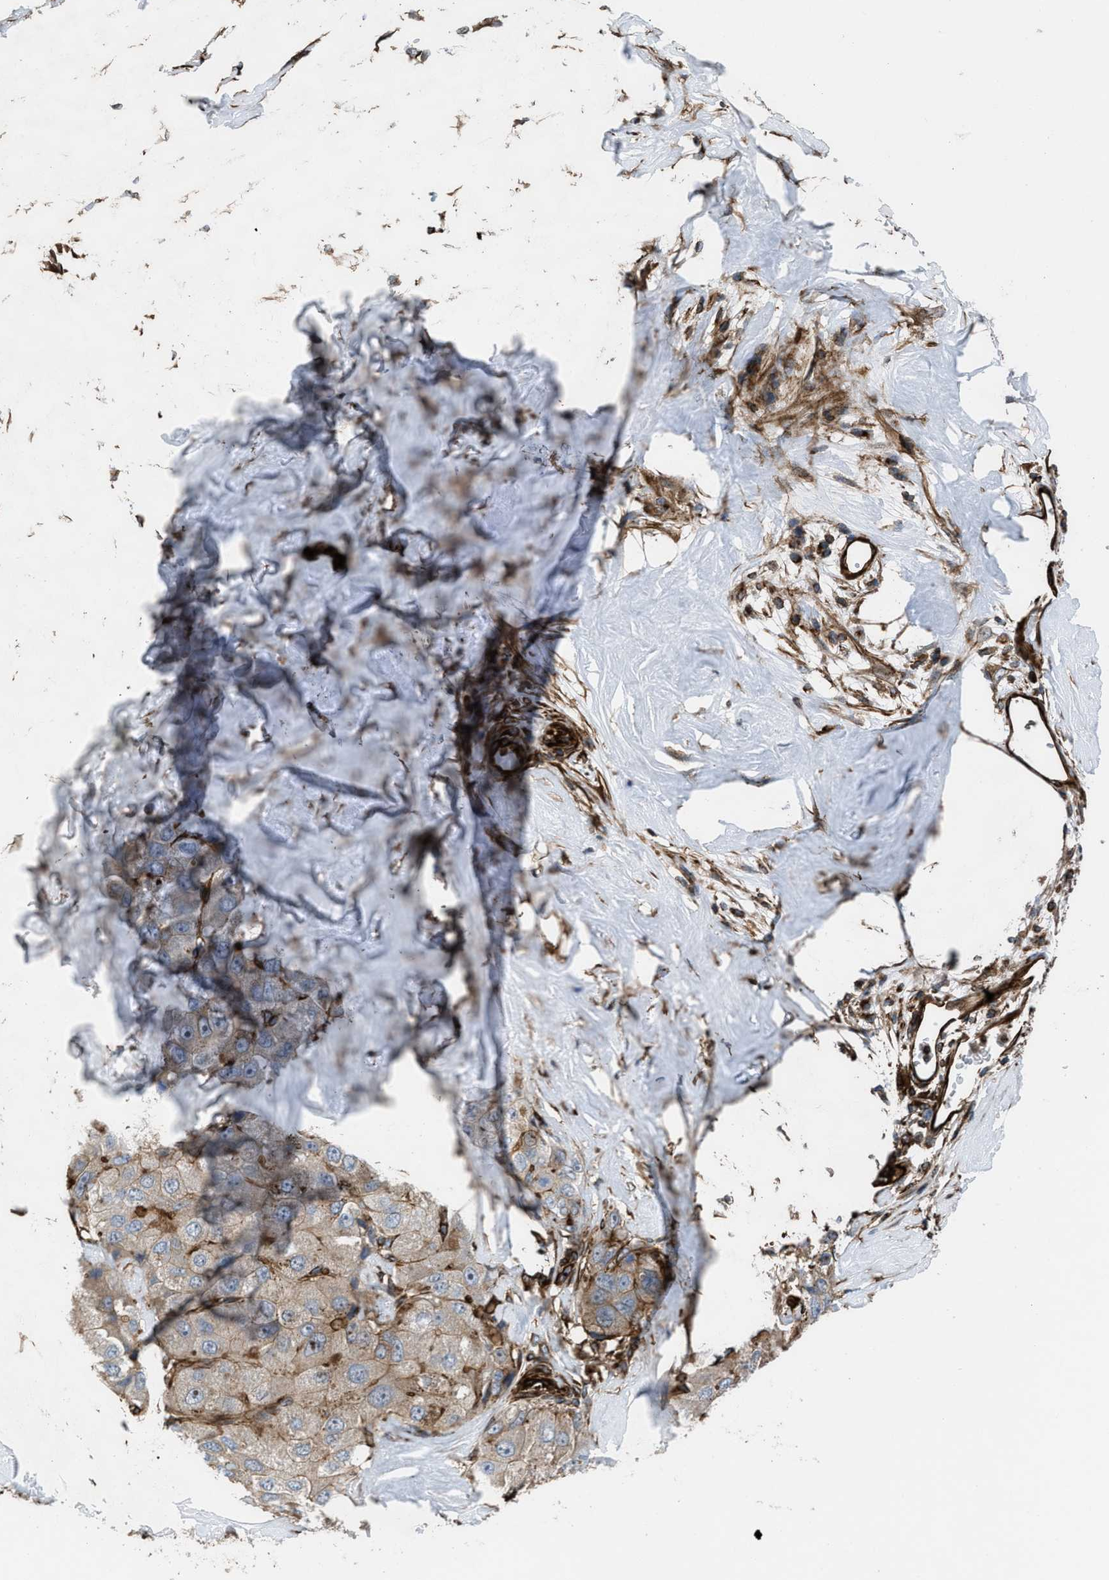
{"staining": {"intensity": "weak", "quantity": "<25%", "location": "cytoplasmic/membranous"}, "tissue": "liver cancer", "cell_type": "Tumor cells", "image_type": "cancer", "snomed": [{"axis": "morphology", "description": "Carcinoma, Hepatocellular, NOS"}, {"axis": "topography", "description": "Liver"}], "caption": "Tumor cells are negative for protein expression in human hepatocellular carcinoma (liver).", "gene": "PTPRE", "patient": {"sex": "male", "age": 80}}